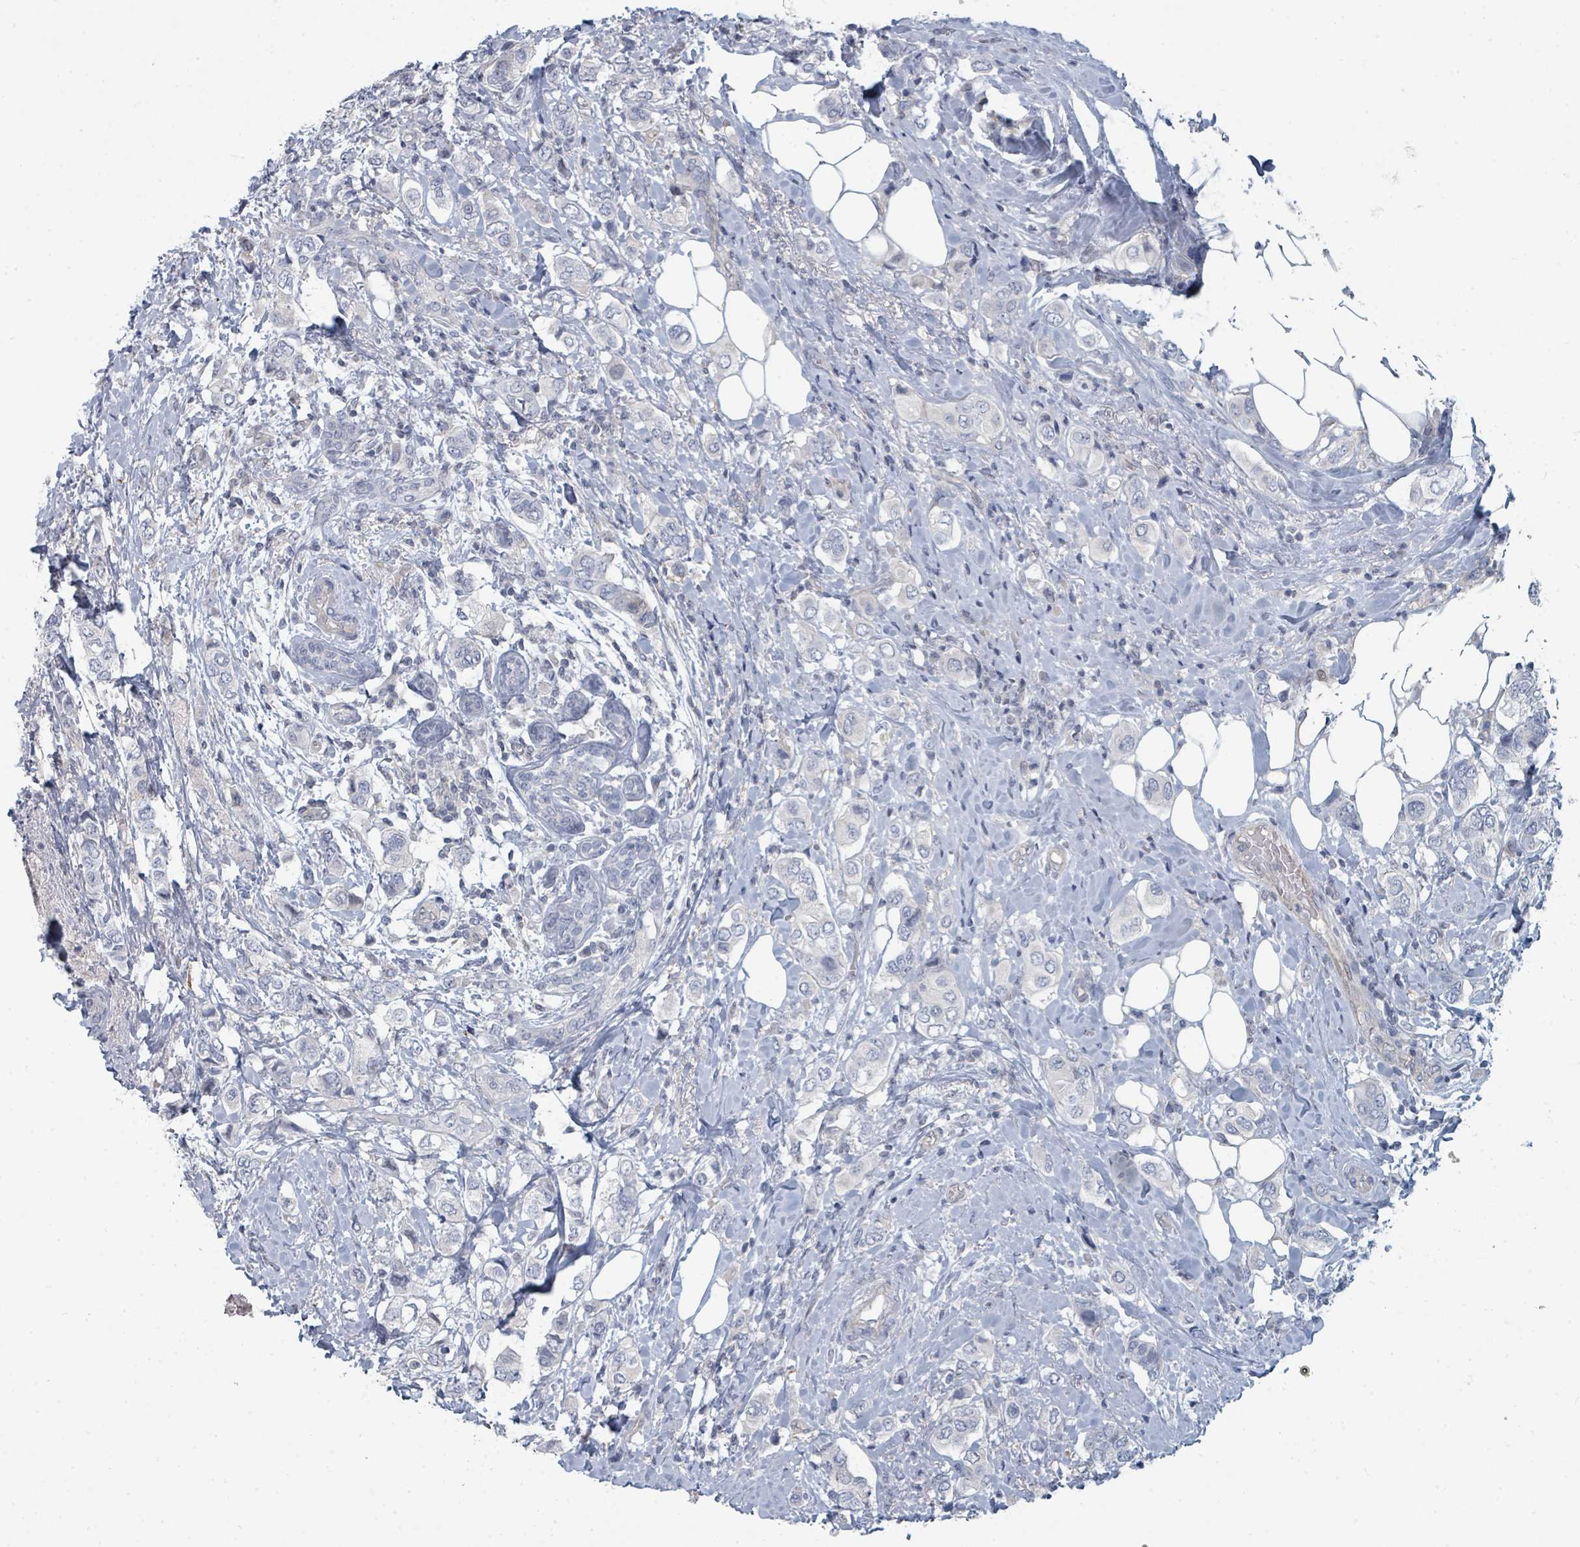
{"staining": {"intensity": "negative", "quantity": "none", "location": "none"}, "tissue": "breast cancer", "cell_type": "Tumor cells", "image_type": "cancer", "snomed": [{"axis": "morphology", "description": "Lobular carcinoma"}, {"axis": "topography", "description": "Breast"}], "caption": "DAB immunohistochemical staining of human breast cancer (lobular carcinoma) displays no significant staining in tumor cells. The staining is performed using DAB (3,3'-diaminobenzidine) brown chromogen with nuclei counter-stained in using hematoxylin.", "gene": "SLC25A45", "patient": {"sex": "female", "age": 51}}